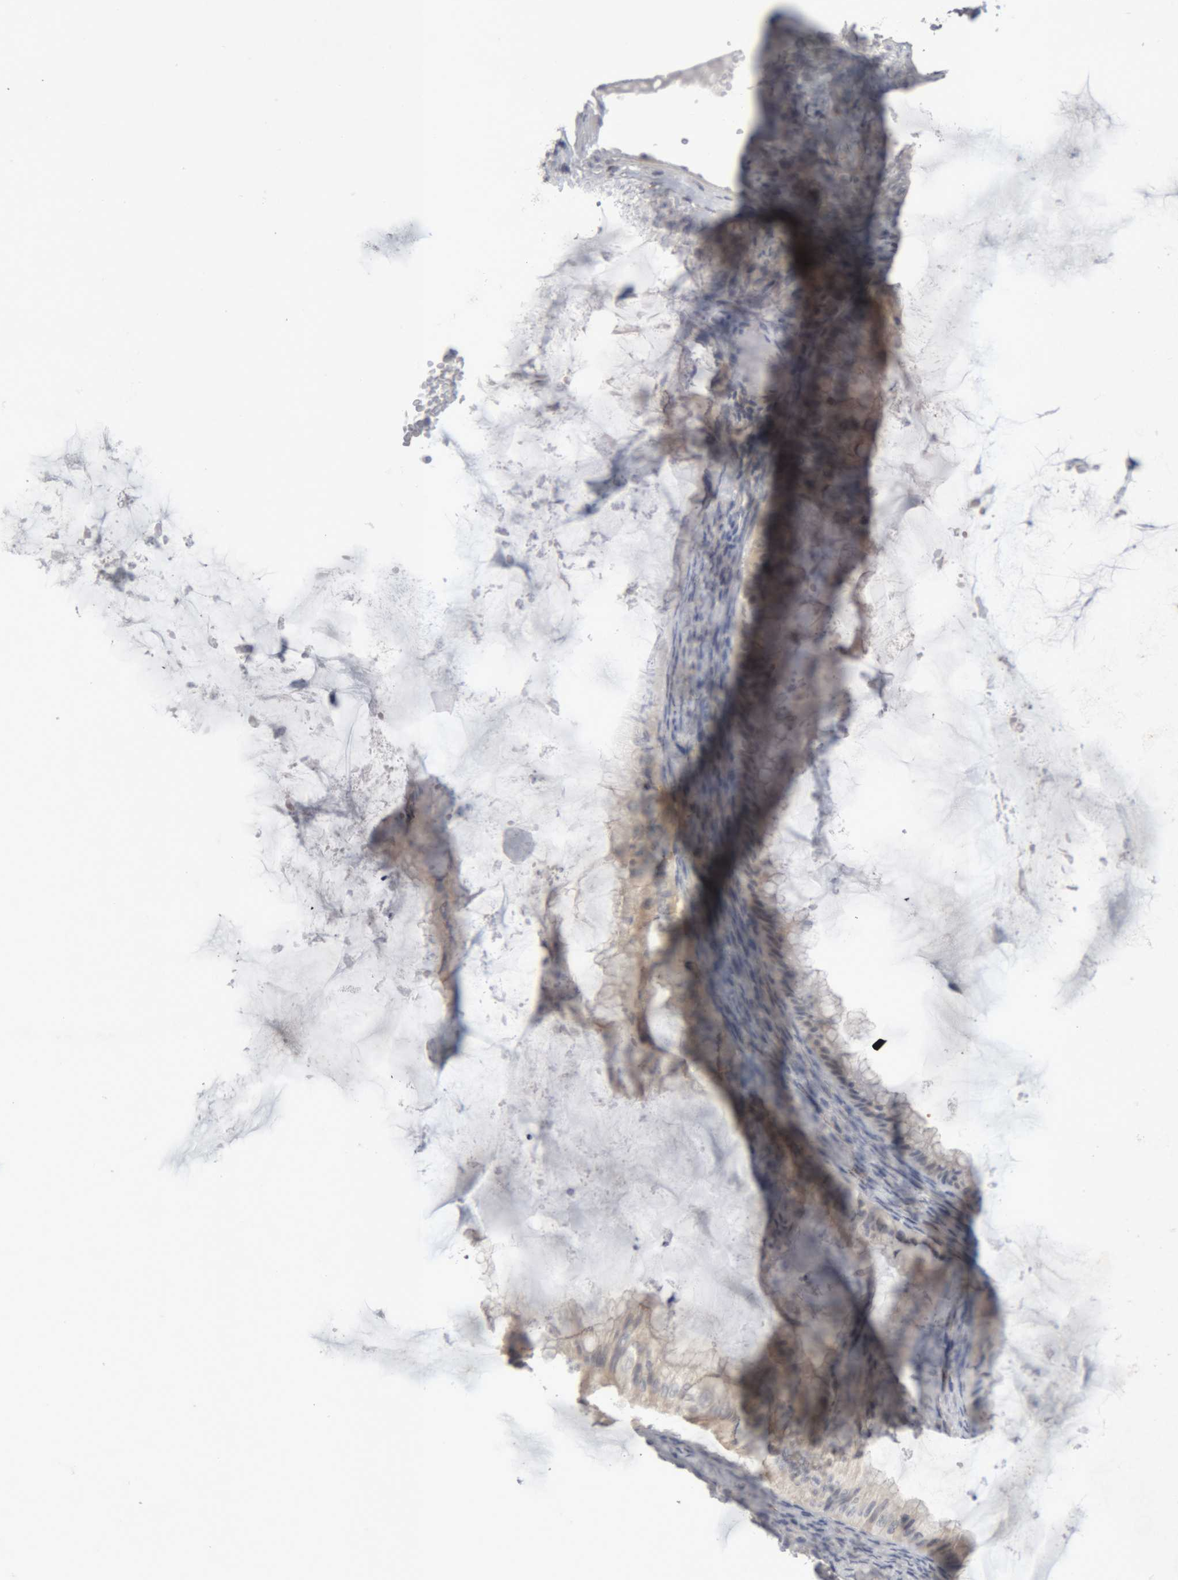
{"staining": {"intensity": "weak", "quantity": "<25%", "location": "cytoplasmic/membranous"}, "tissue": "ovarian cancer", "cell_type": "Tumor cells", "image_type": "cancer", "snomed": [{"axis": "morphology", "description": "Cystadenocarcinoma, mucinous, NOS"}, {"axis": "topography", "description": "Ovary"}], "caption": "An image of ovarian cancer (mucinous cystadenocarcinoma) stained for a protein shows no brown staining in tumor cells. The staining was performed using DAB to visualize the protein expression in brown, while the nuclei were stained in blue with hematoxylin (Magnification: 20x).", "gene": "NFATC2", "patient": {"sex": "female", "age": 61}}